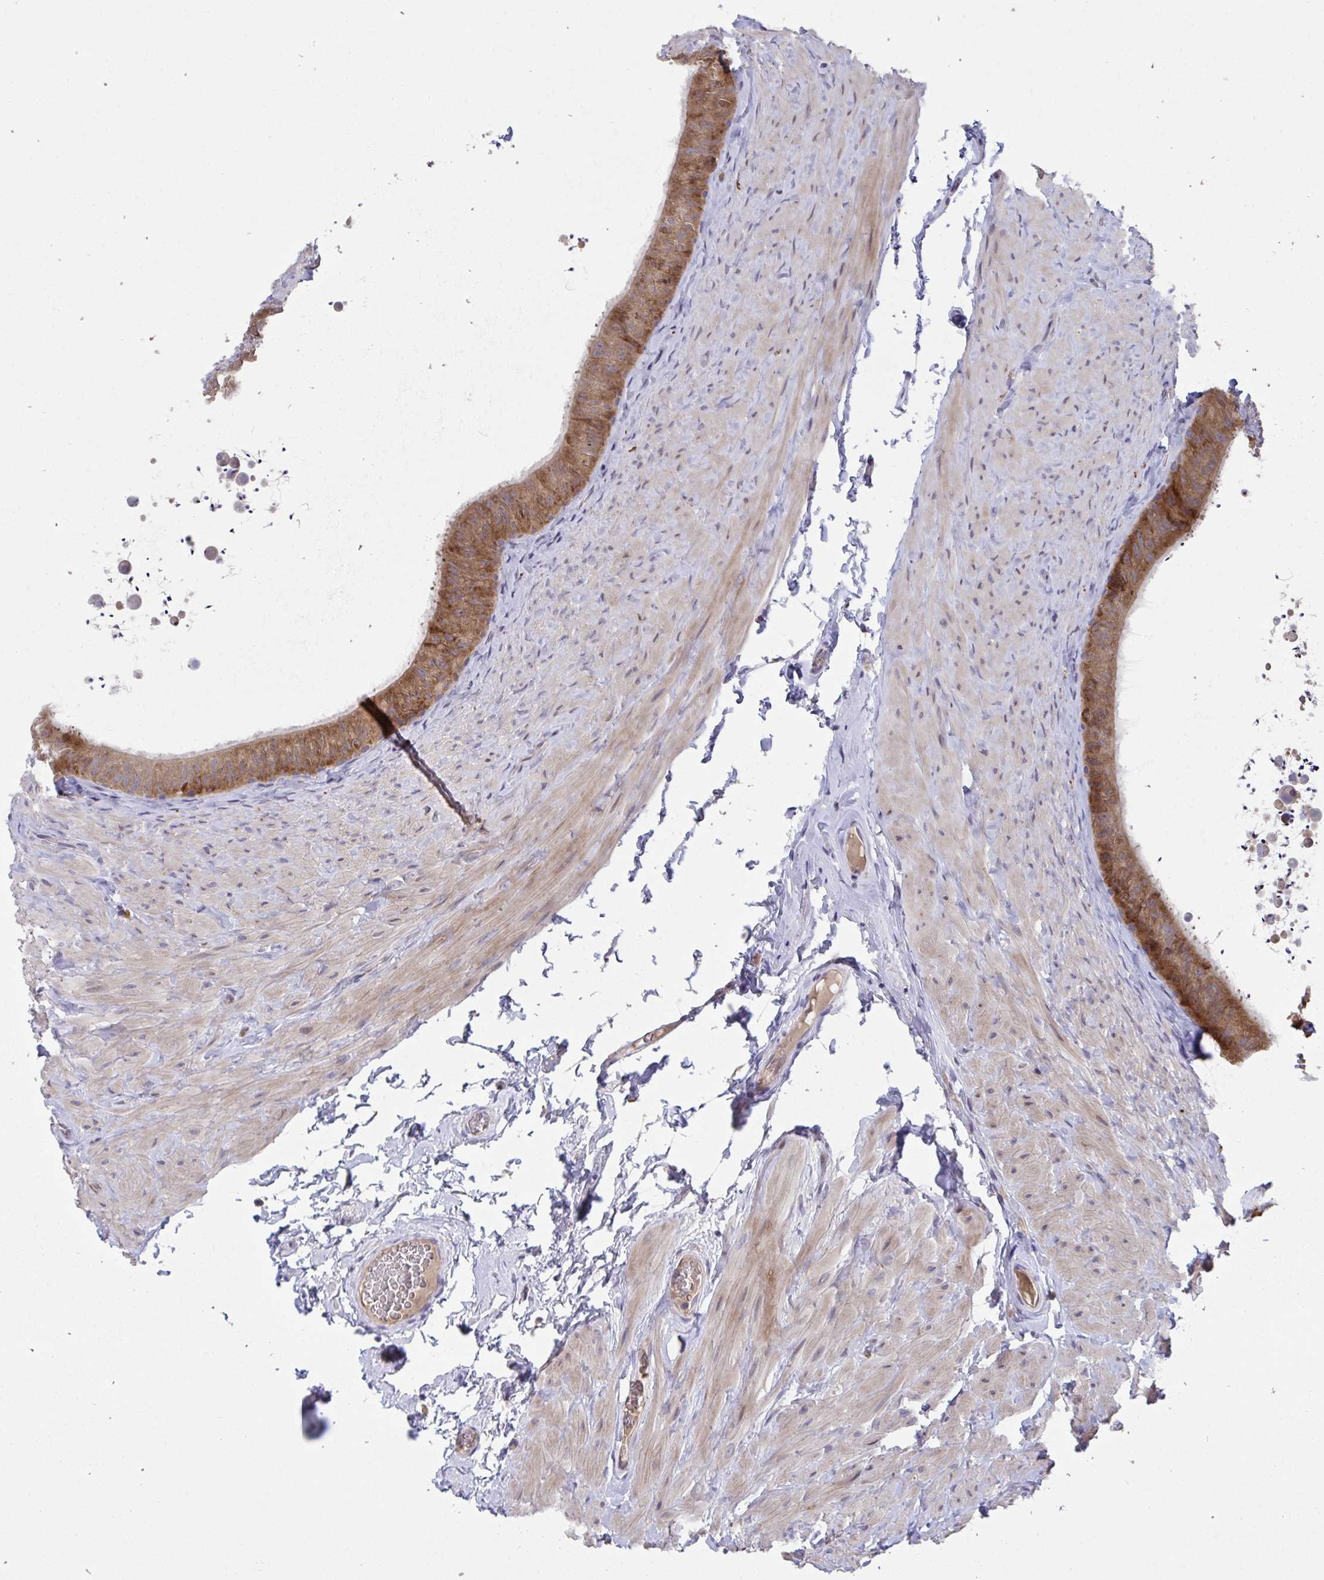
{"staining": {"intensity": "strong", "quantity": ">75%", "location": "cytoplasmic/membranous"}, "tissue": "epididymis", "cell_type": "Glandular cells", "image_type": "normal", "snomed": [{"axis": "morphology", "description": "Normal tissue, NOS"}, {"axis": "topography", "description": "Epididymis, spermatic cord, NOS"}, {"axis": "topography", "description": "Epididymis"}], "caption": "Benign epididymis displays strong cytoplasmic/membranous positivity in approximately >75% of glandular cells.", "gene": "SUSD4", "patient": {"sex": "male", "age": 31}}